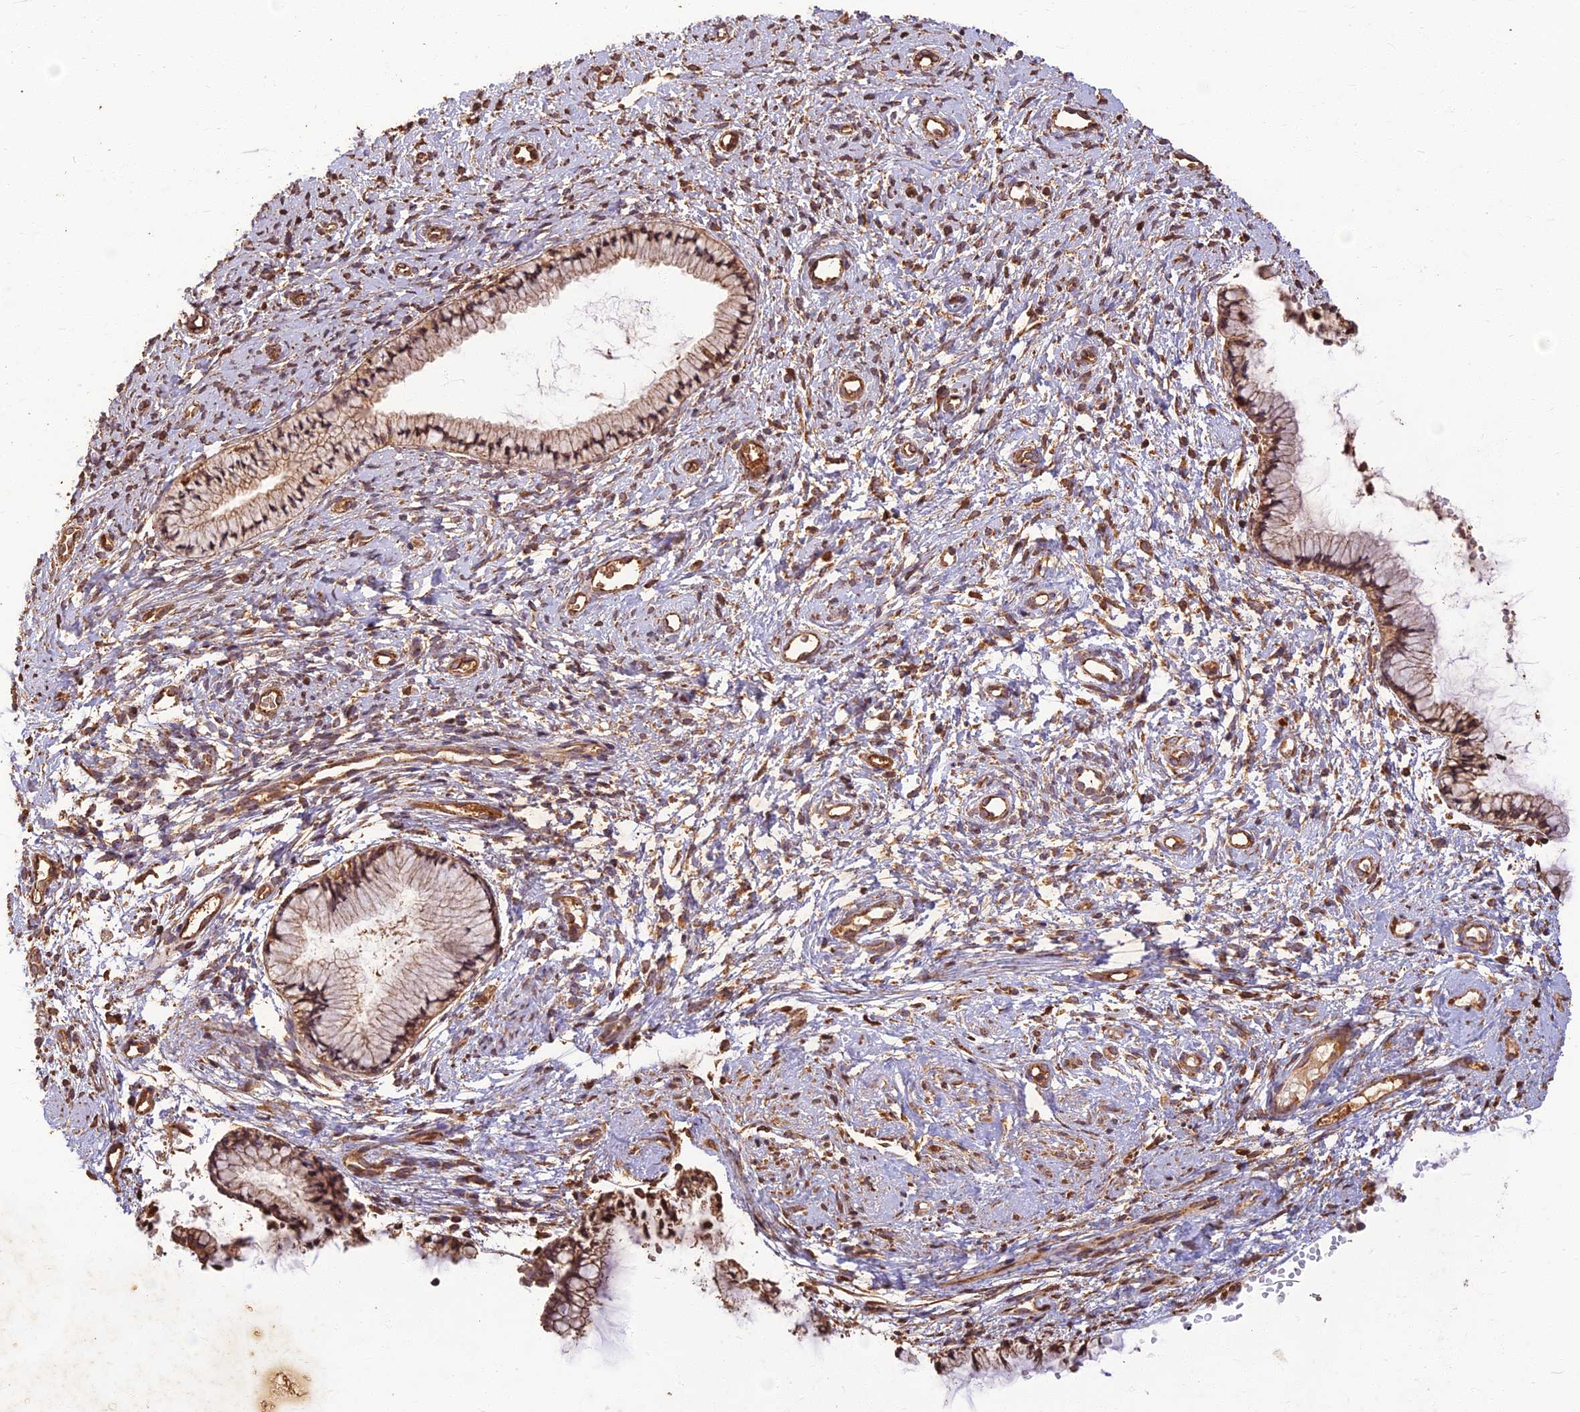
{"staining": {"intensity": "moderate", "quantity": ">75%", "location": "cytoplasmic/membranous,nuclear"}, "tissue": "cervix", "cell_type": "Glandular cells", "image_type": "normal", "snomed": [{"axis": "morphology", "description": "Normal tissue, NOS"}, {"axis": "topography", "description": "Cervix"}], "caption": "The histopathology image reveals a brown stain indicating the presence of a protein in the cytoplasmic/membranous,nuclear of glandular cells in cervix.", "gene": "CORO1C", "patient": {"sex": "female", "age": 57}}